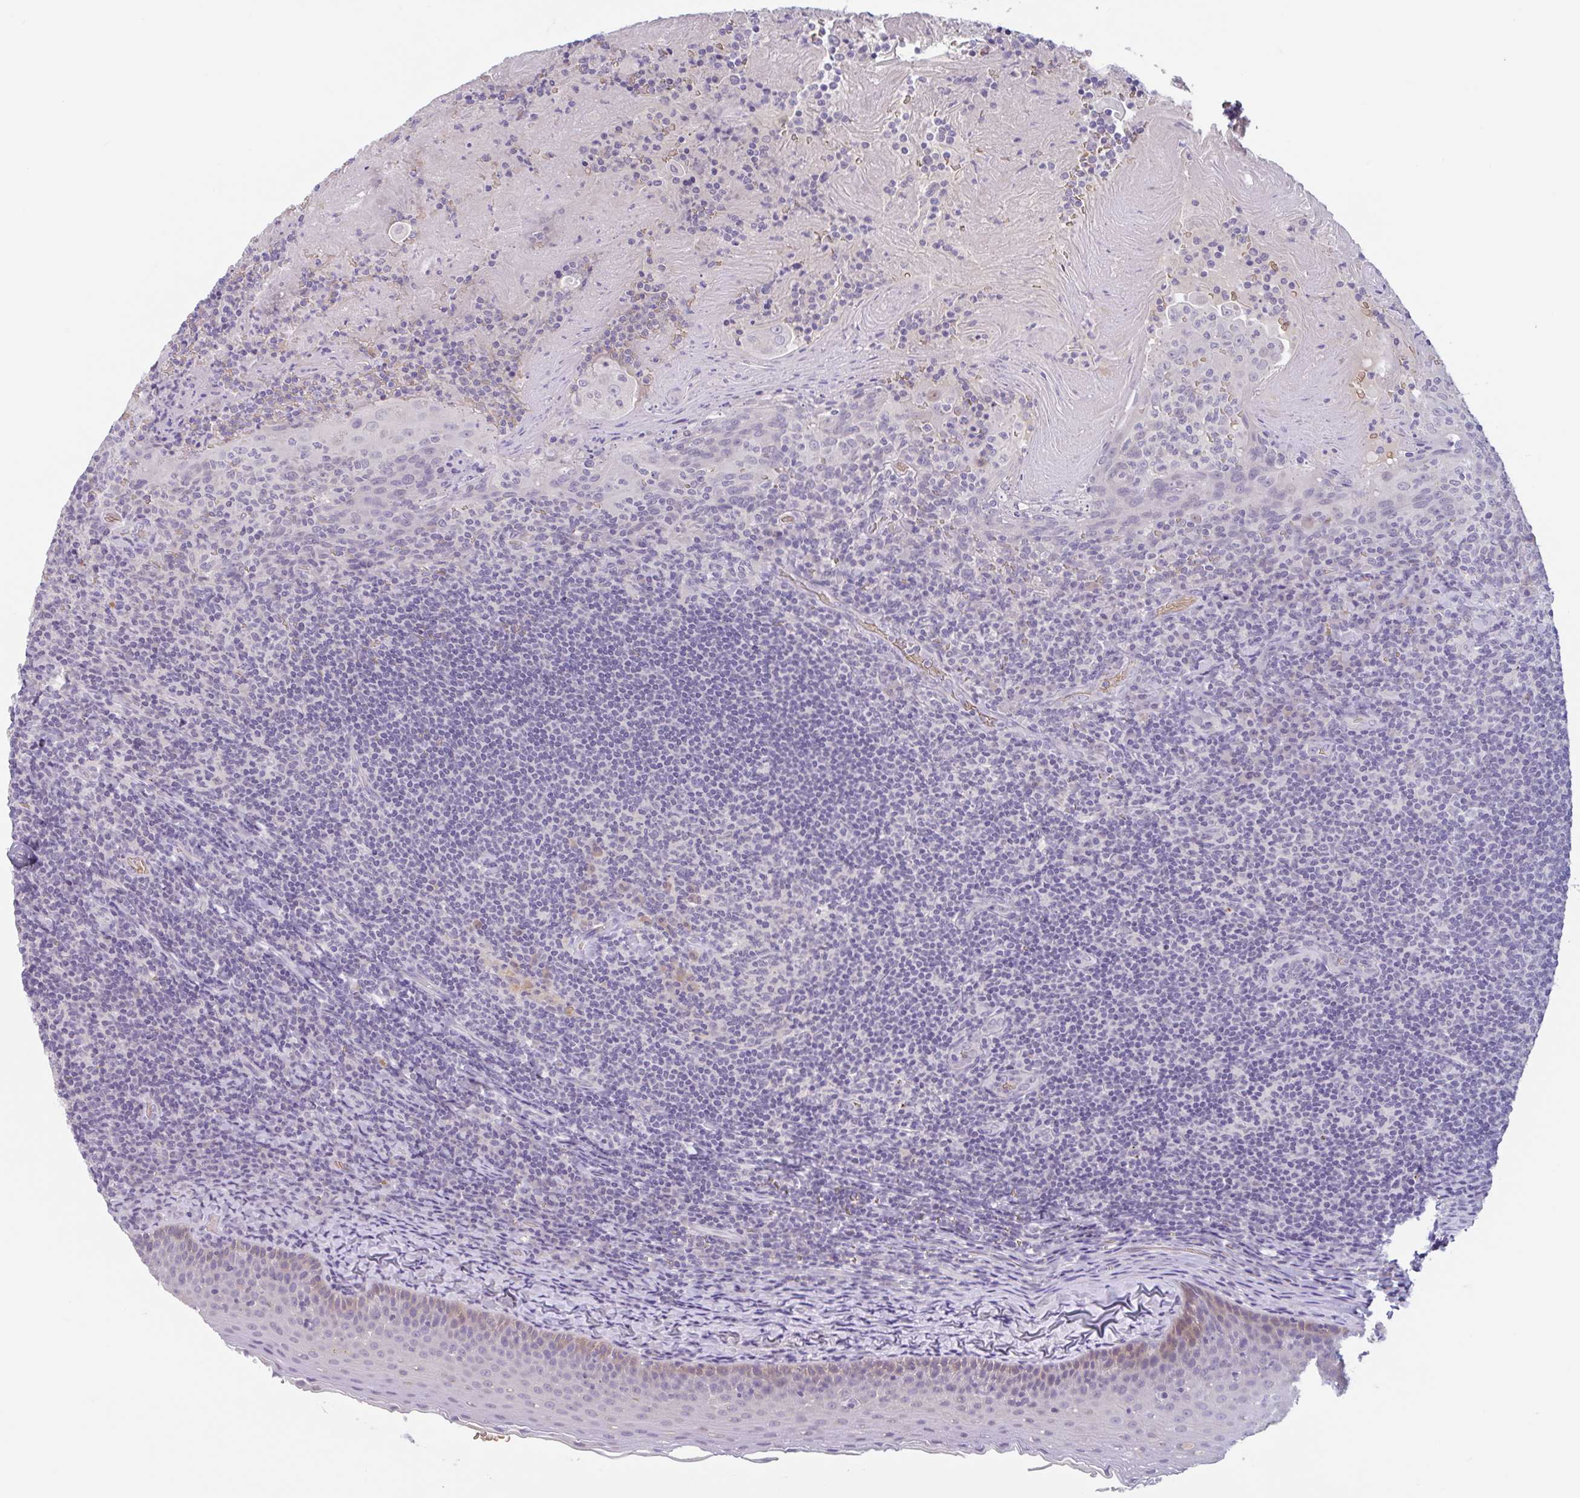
{"staining": {"intensity": "negative", "quantity": "none", "location": "none"}, "tissue": "tonsil", "cell_type": "Germinal center cells", "image_type": "normal", "snomed": [{"axis": "morphology", "description": "Normal tissue, NOS"}, {"axis": "topography", "description": "Tonsil"}], "caption": "This is a histopathology image of IHC staining of benign tonsil, which shows no positivity in germinal center cells.", "gene": "RHAG", "patient": {"sex": "female", "age": 10}}